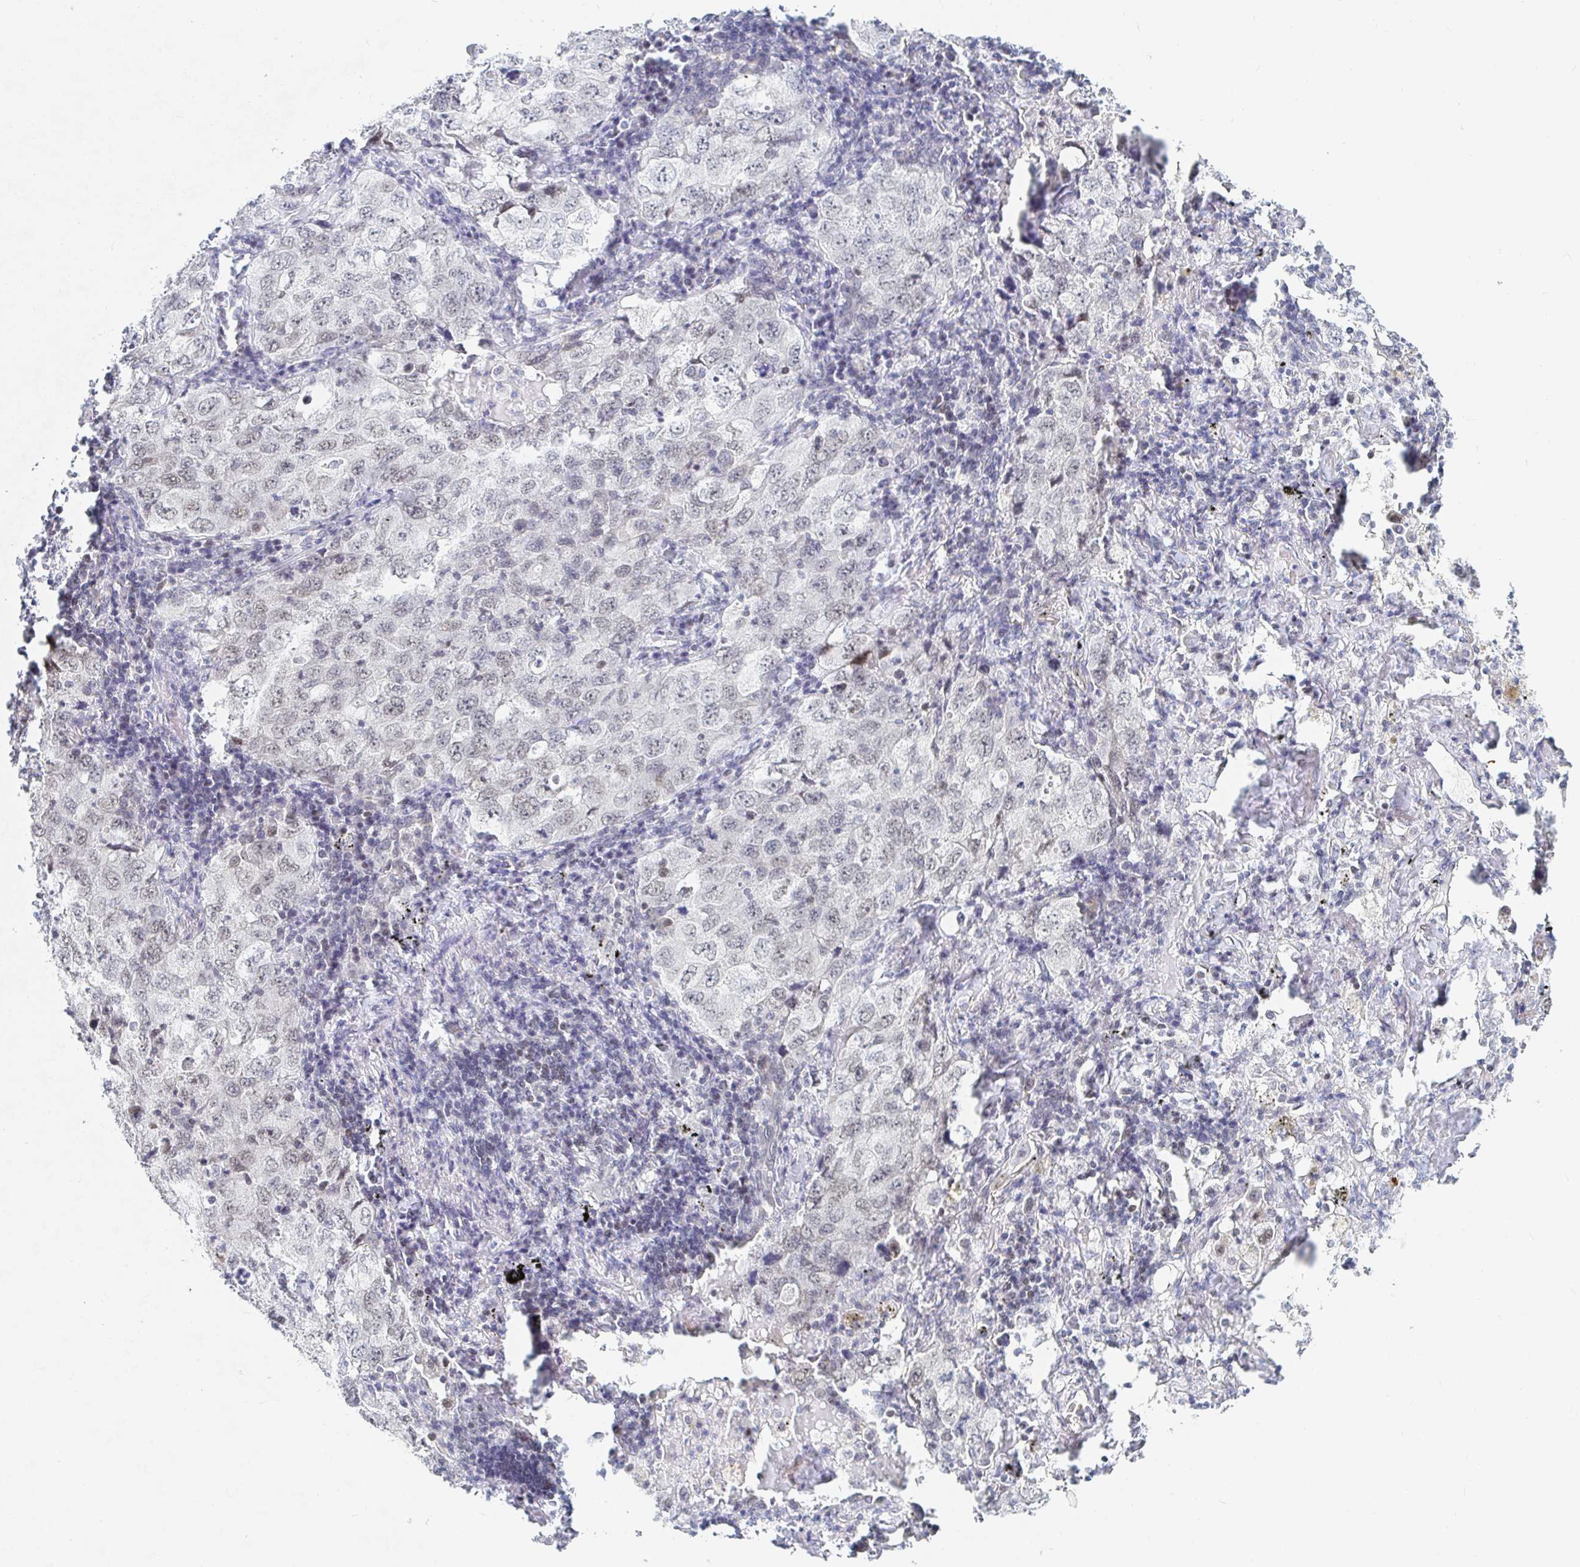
{"staining": {"intensity": "weak", "quantity": "<25%", "location": "nuclear"}, "tissue": "lung cancer", "cell_type": "Tumor cells", "image_type": "cancer", "snomed": [{"axis": "morphology", "description": "Adenocarcinoma, NOS"}, {"axis": "topography", "description": "Lung"}], "caption": "There is no significant staining in tumor cells of adenocarcinoma (lung).", "gene": "CHD2", "patient": {"sex": "female", "age": 57}}